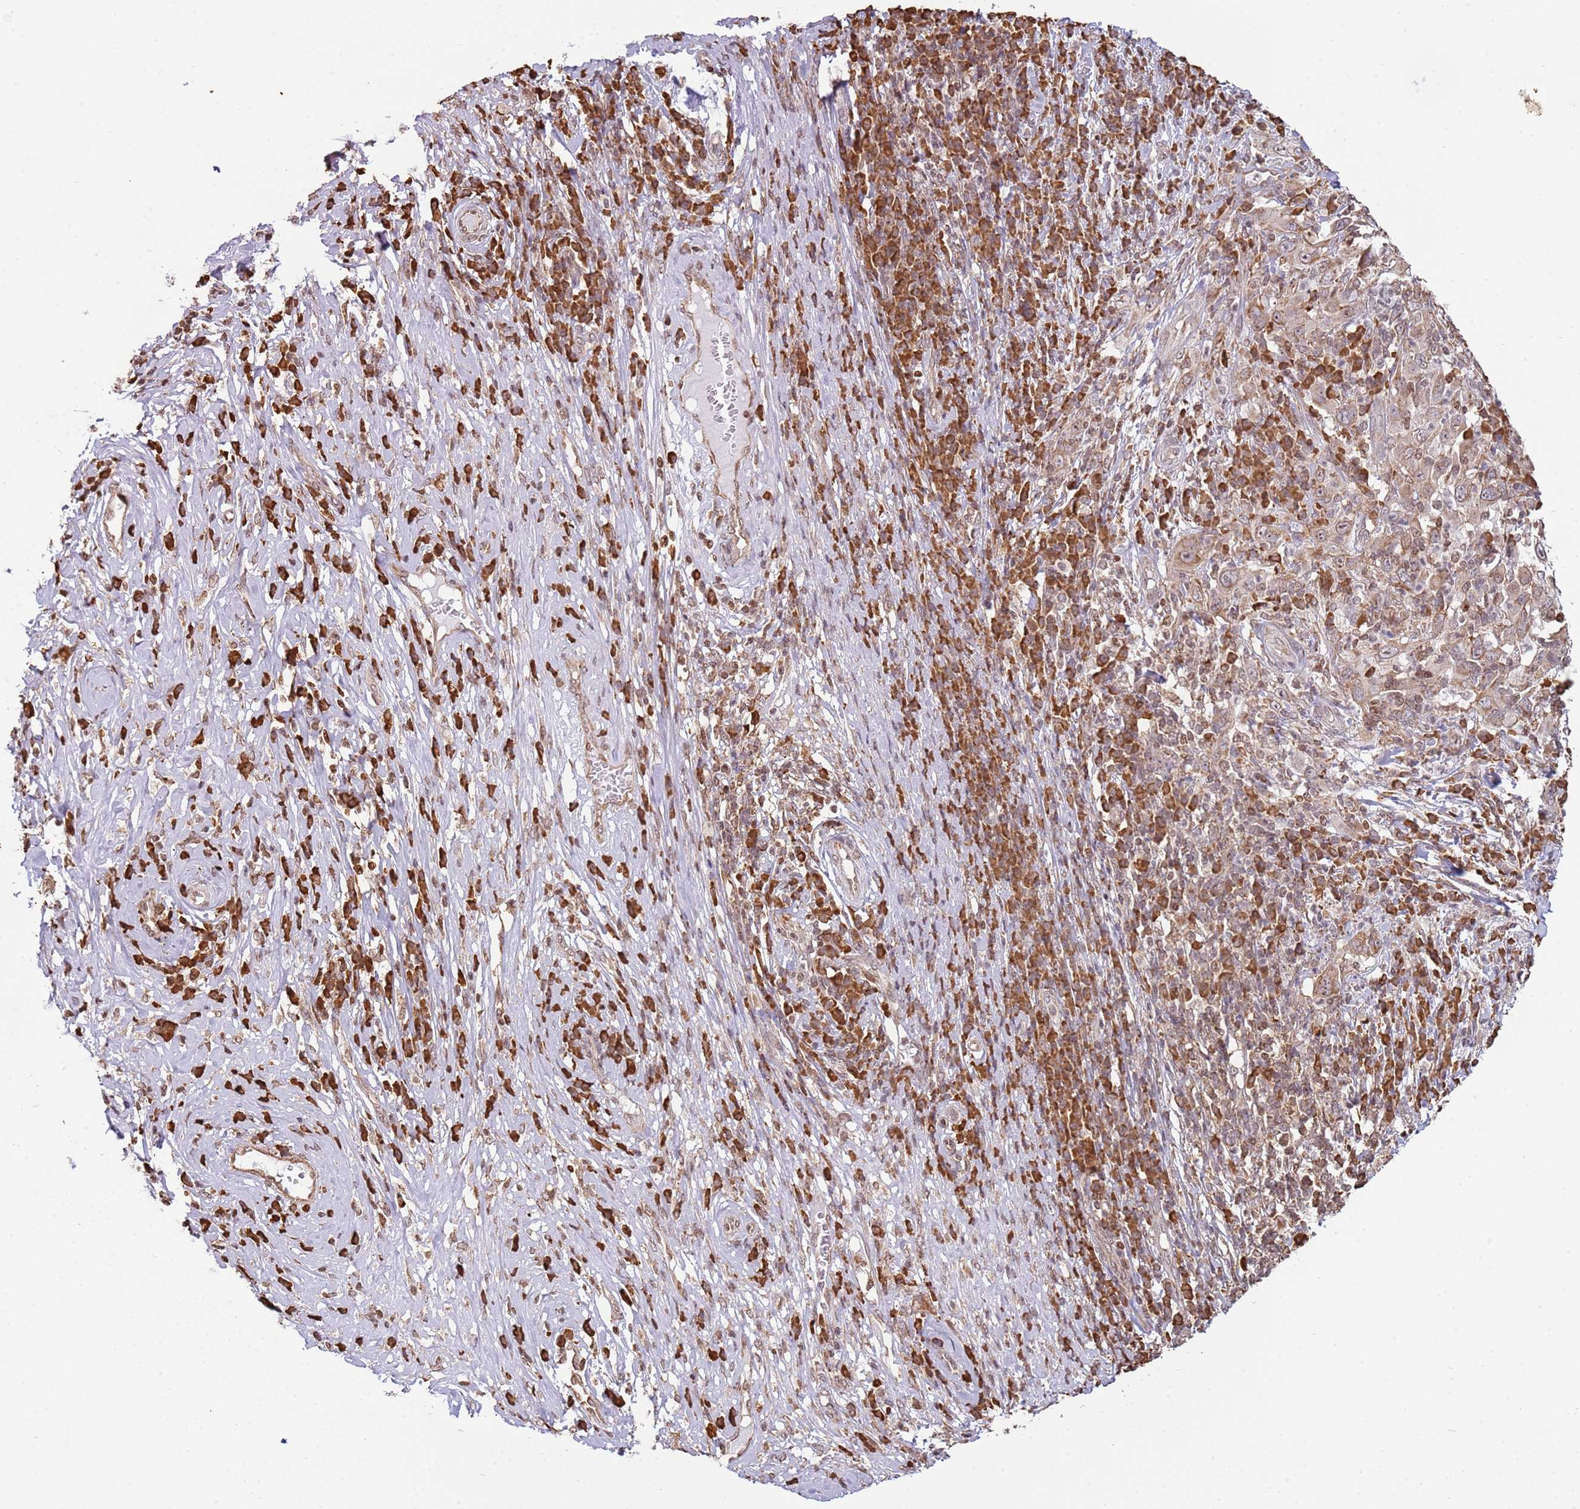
{"staining": {"intensity": "weak", "quantity": ">75%", "location": "cytoplasmic/membranous"}, "tissue": "cervical cancer", "cell_type": "Tumor cells", "image_type": "cancer", "snomed": [{"axis": "morphology", "description": "Squamous cell carcinoma, NOS"}, {"axis": "topography", "description": "Cervix"}], "caption": "A low amount of weak cytoplasmic/membranous expression is present in approximately >75% of tumor cells in squamous cell carcinoma (cervical) tissue.", "gene": "SCAF1", "patient": {"sex": "female", "age": 46}}